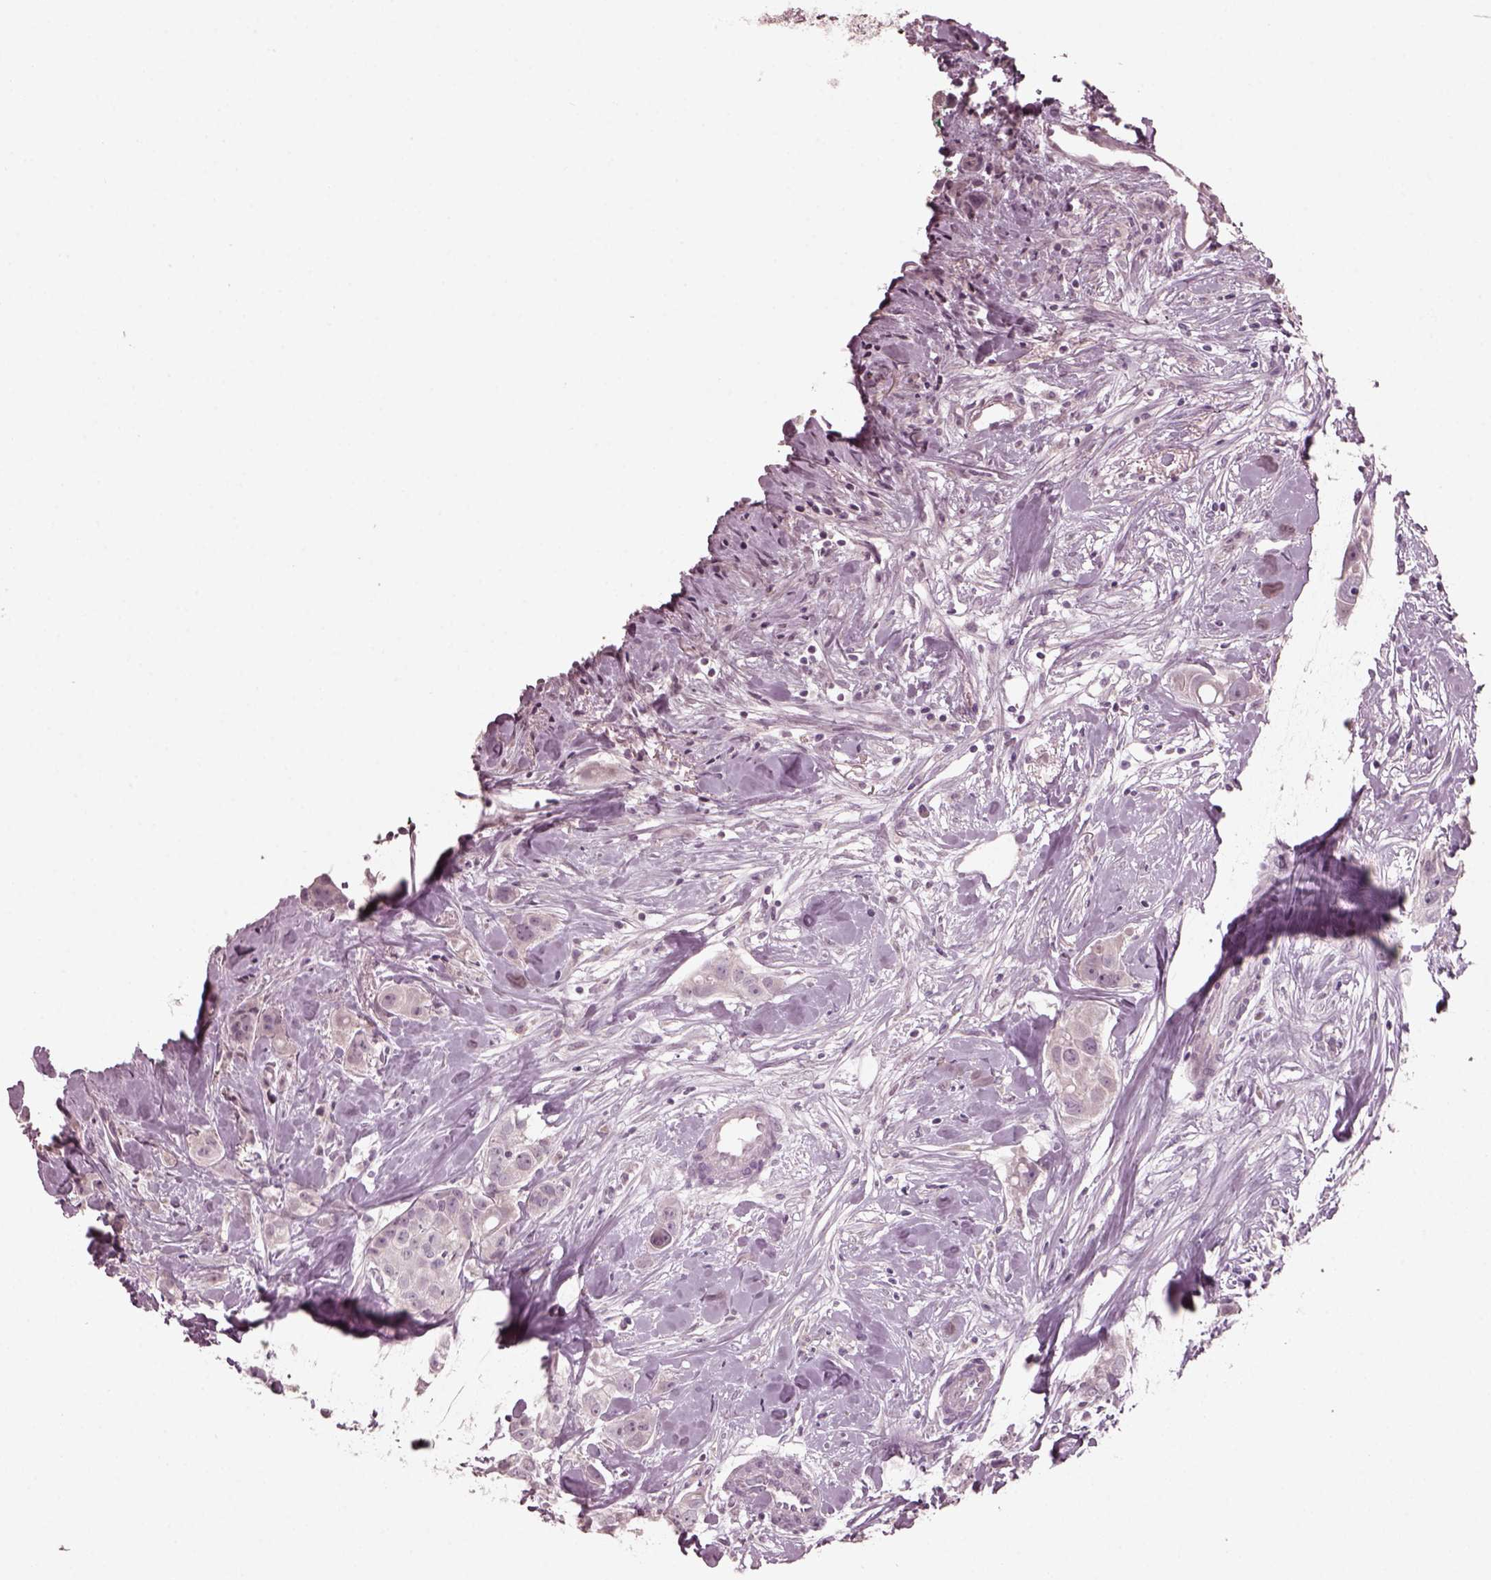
{"staining": {"intensity": "negative", "quantity": "none", "location": "none"}, "tissue": "breast cancer", "cell_type": "Tumor cells", "image_type": "cancer", "snomed": [{"axis": "morphology", "description": "Duct carcinoma"}, {"axis": "topography", "description": "Breast"}], "caption": "There is no significant expression in tumor cells of invasive ductal carcinoma (breast). (Immunohistochemistry (ihc), brightfield microscopy, high magnification).", "gene": "RCVRN", "patient": {"sex": "female", "age": 43}}